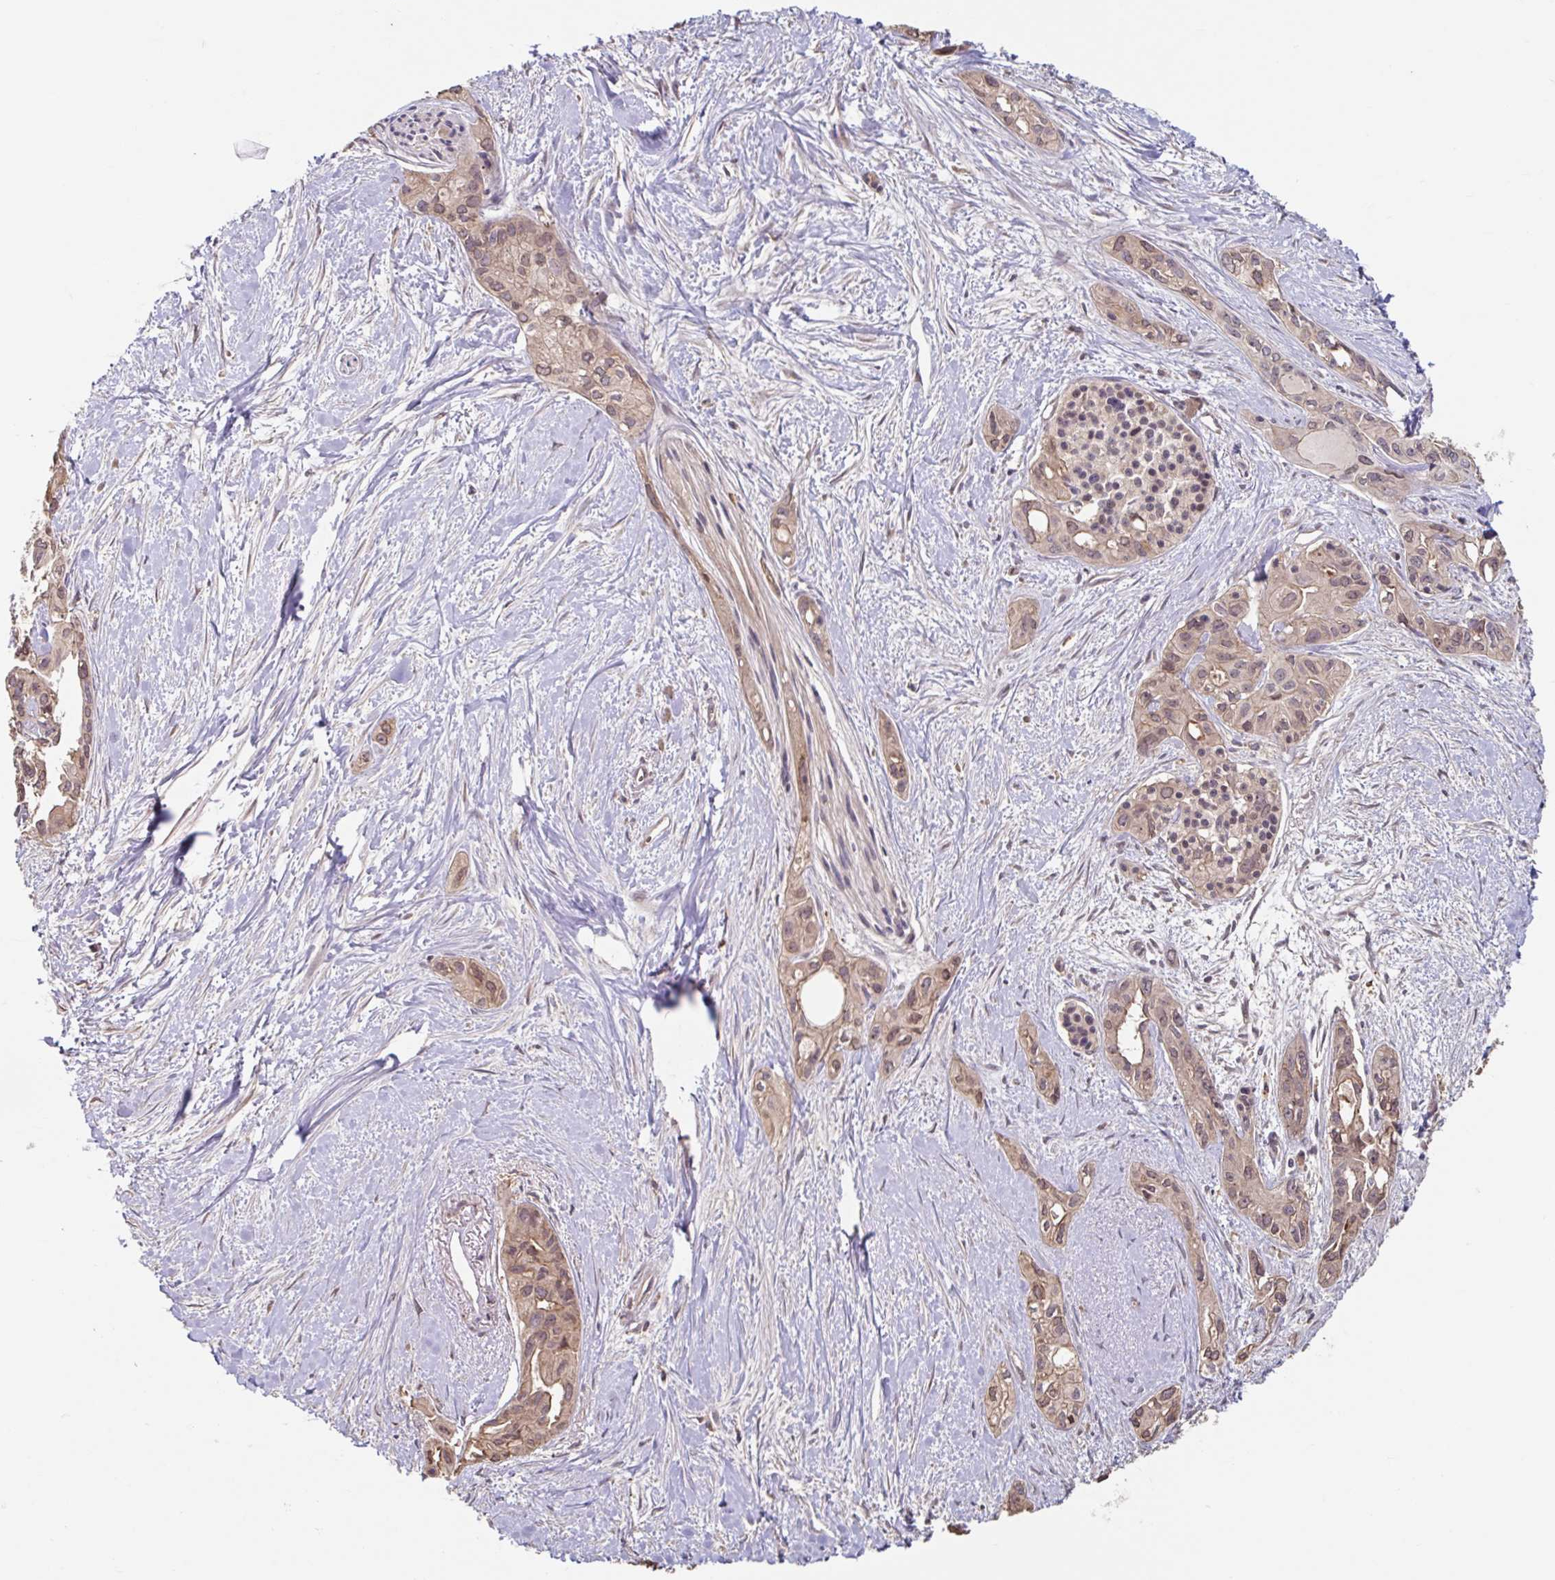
{"staining": {"intensity": "weak", "quantity": ">75%", "location": "cytoplasmic/membranous,nuclear"}, "tissue": "pancreatic cancer", "cell_type": "Tumor cells", "image_type": "cancer", "snomed": [{"axis": "morphology", "description": "Adenocarcinoma, NOS"}, {"axis": "topography", "description": "Pancreas"}], "caption": "Pancreatic cancer tissue demonstrates weak cytoplasmic/membranous and nuclear expression in approximately >75% of tumor cells", "gene": "STYXL1", "patient": {"sex": "female", "age": 50}}